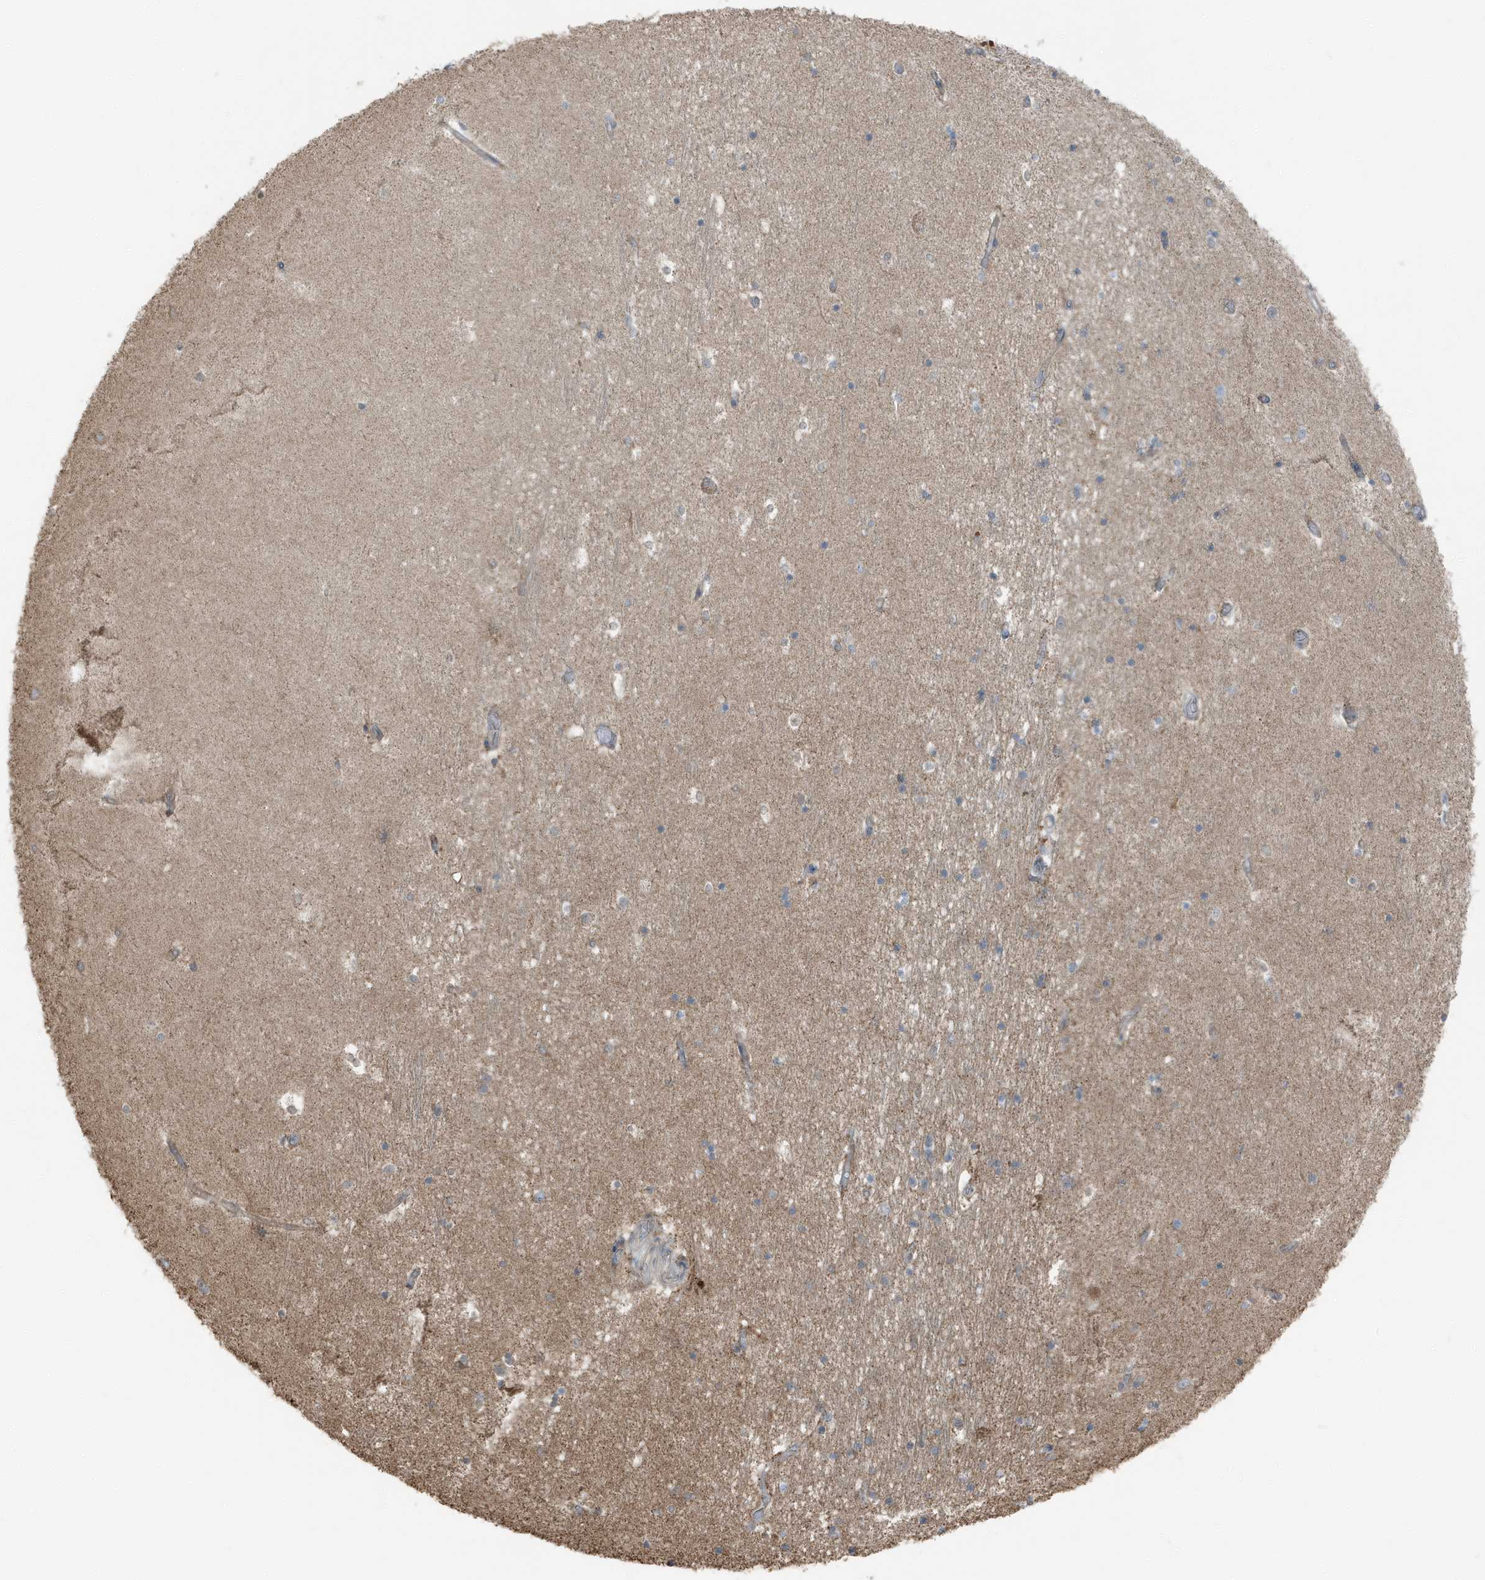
{"staining": {"intensity": "weak", "quantity": "<25%", "location": "cytoplasmic/membranous"}, "tissue": "hippocampus", "cell_type": "Glial cells", "image_type": "normal", "snomed": [{"axis": "morphology", "description": "Normal tissue, NOS"}, {"axis": "topography", "description": "Hippocampus"}], "caption": "Histopathology image shows no protein staining in glial cells of unremarkable hippocampus. The staining is performed using DAB (3,3'-diaminobenzidine) brown chromogen with nuclei counter-stained in using hematoxylin.", "gene": "AZI2", "patient": {"sex": "male", "age": 45}}